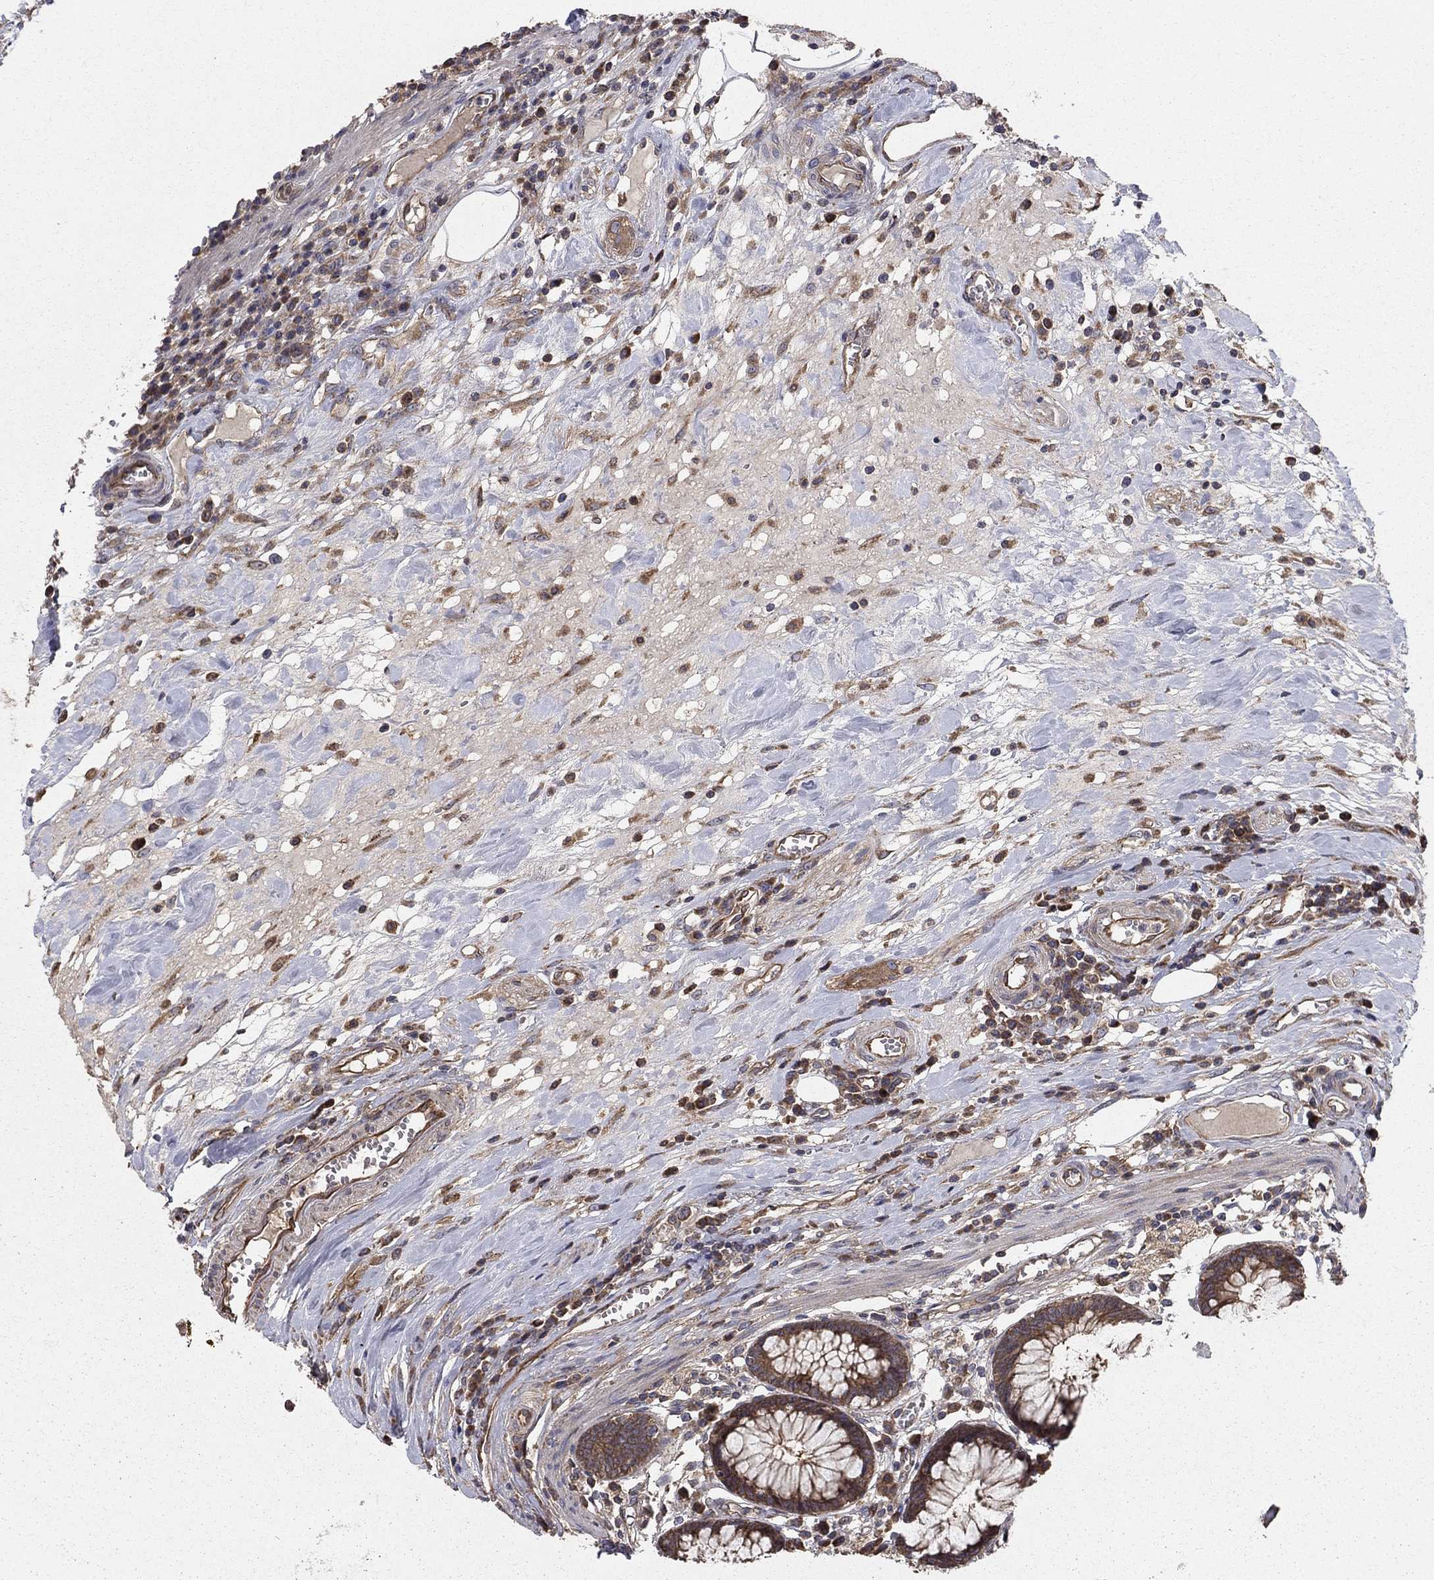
{"staining": {"intensity": "moderate", "quantity": "25%-75%", "location": "cytoplasmic/membranous"}, "tissue": "colon", "cell_type": "Endothelial cells", "image_type": "normal", "snomed": [{"axis": "morphology", "description": "Normal tissue, NOS"}, {"axis": "topography", "description": "Colon"}], "caption": "Moderate cytoplasmic/membranous staining for a protein is appreciated in approximately 25%-75% of endothelial cells of unremarkable colon using immunohistochemistry (IHC).", "gene": "BABAM2", "patient": {"sex": "male", "age": 65}}